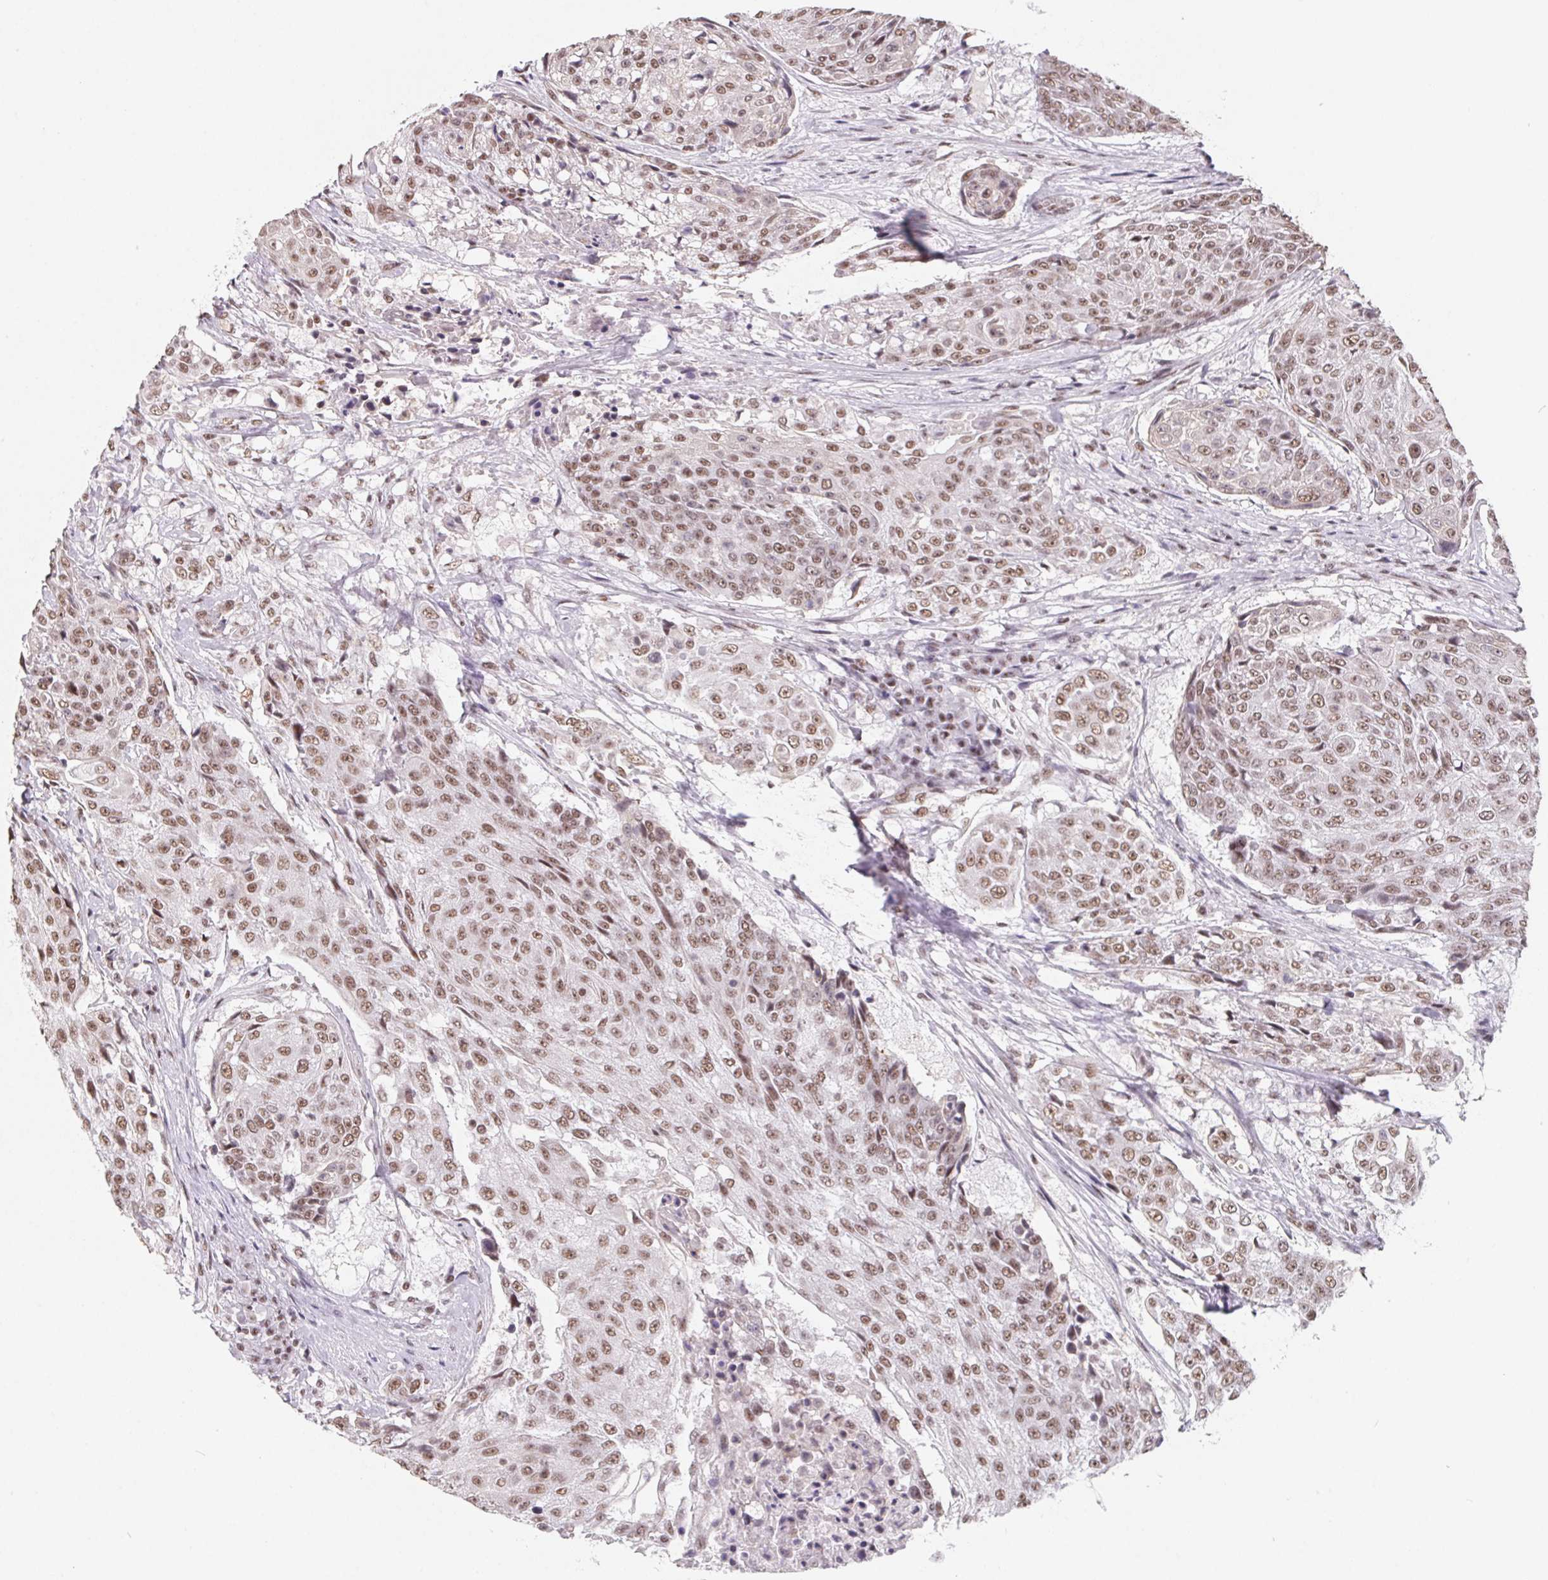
{"staining": {"intensity": "moderate", "quantity": ">75%", "location": "nuclear"}, "tissue": "urothelial cancer", "cell_type": "Tumor cells", "image_type": "cancer", "snomed": [{"axis": "morphology", "description": "Urothelial carcinoma, High grade"}, {"axis": "topography", "description": "Urinary bladder"}], "caption": "An image of urothelial cancer stained for a protein demonstrates moderate nuclear brown staining in tumor cells.", "gene": "TCERG1", "patient": {"sex": "female", "age": 63}}